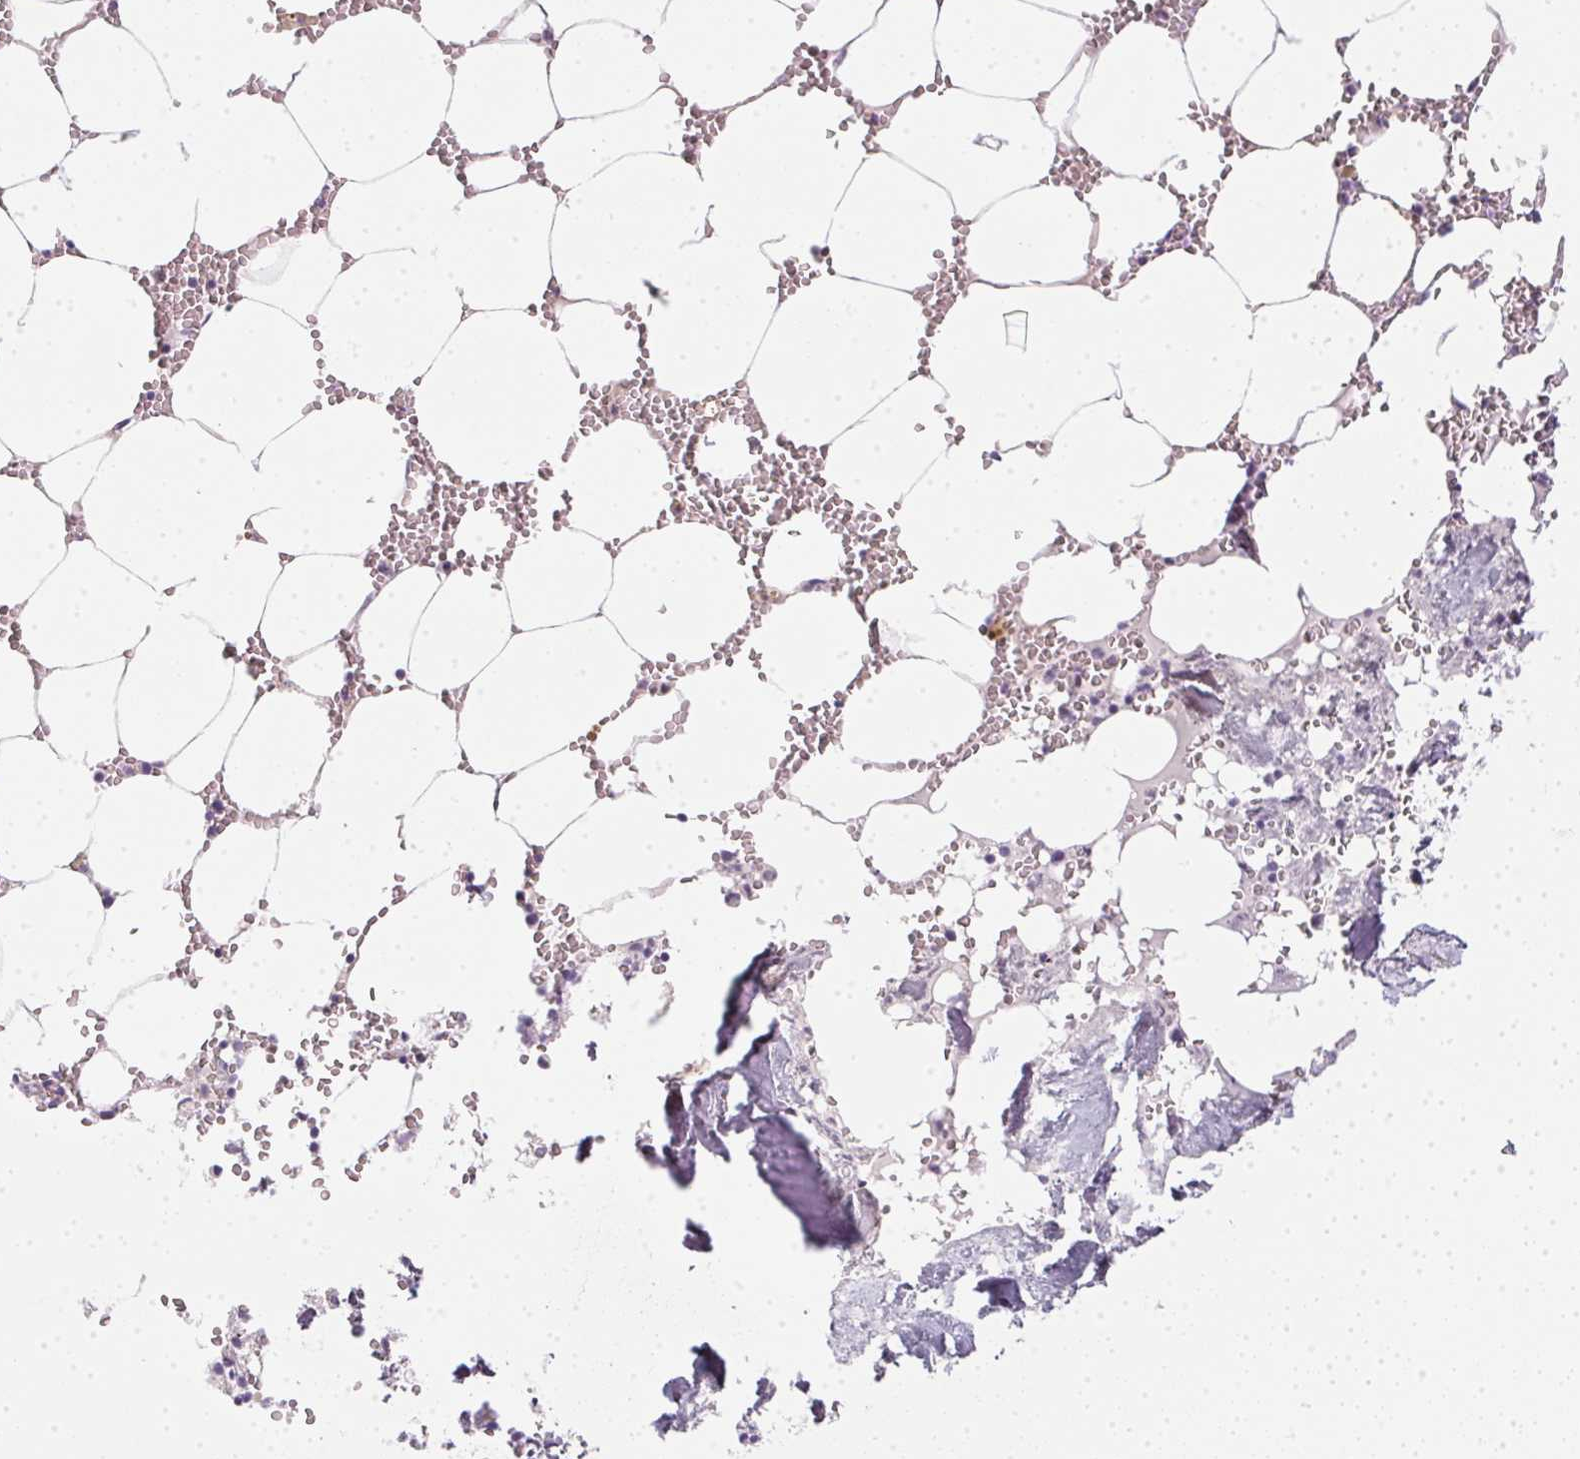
{"staining": {"intensity": "negative", "quantity": "none", "location": "none"}, "tissue": "bone marrow", "cell_type": "Hematopoietic cells", "image_type": "normal", "snomed": [{"axis": "morphology", "description": "Normal tissue, NOS"}, {"axis": "topography", "description": "Bone marrow"}], "caption": "An IHC histopathology image of unremarkable bone marrow is shown. There is no staining in hematopoietic cells of bone marrow. (DAB IHC visualized using brightfield microscopy, high magnification).", "gene": "TMEM72", "patient": {"sex": "male", "age": 54}}